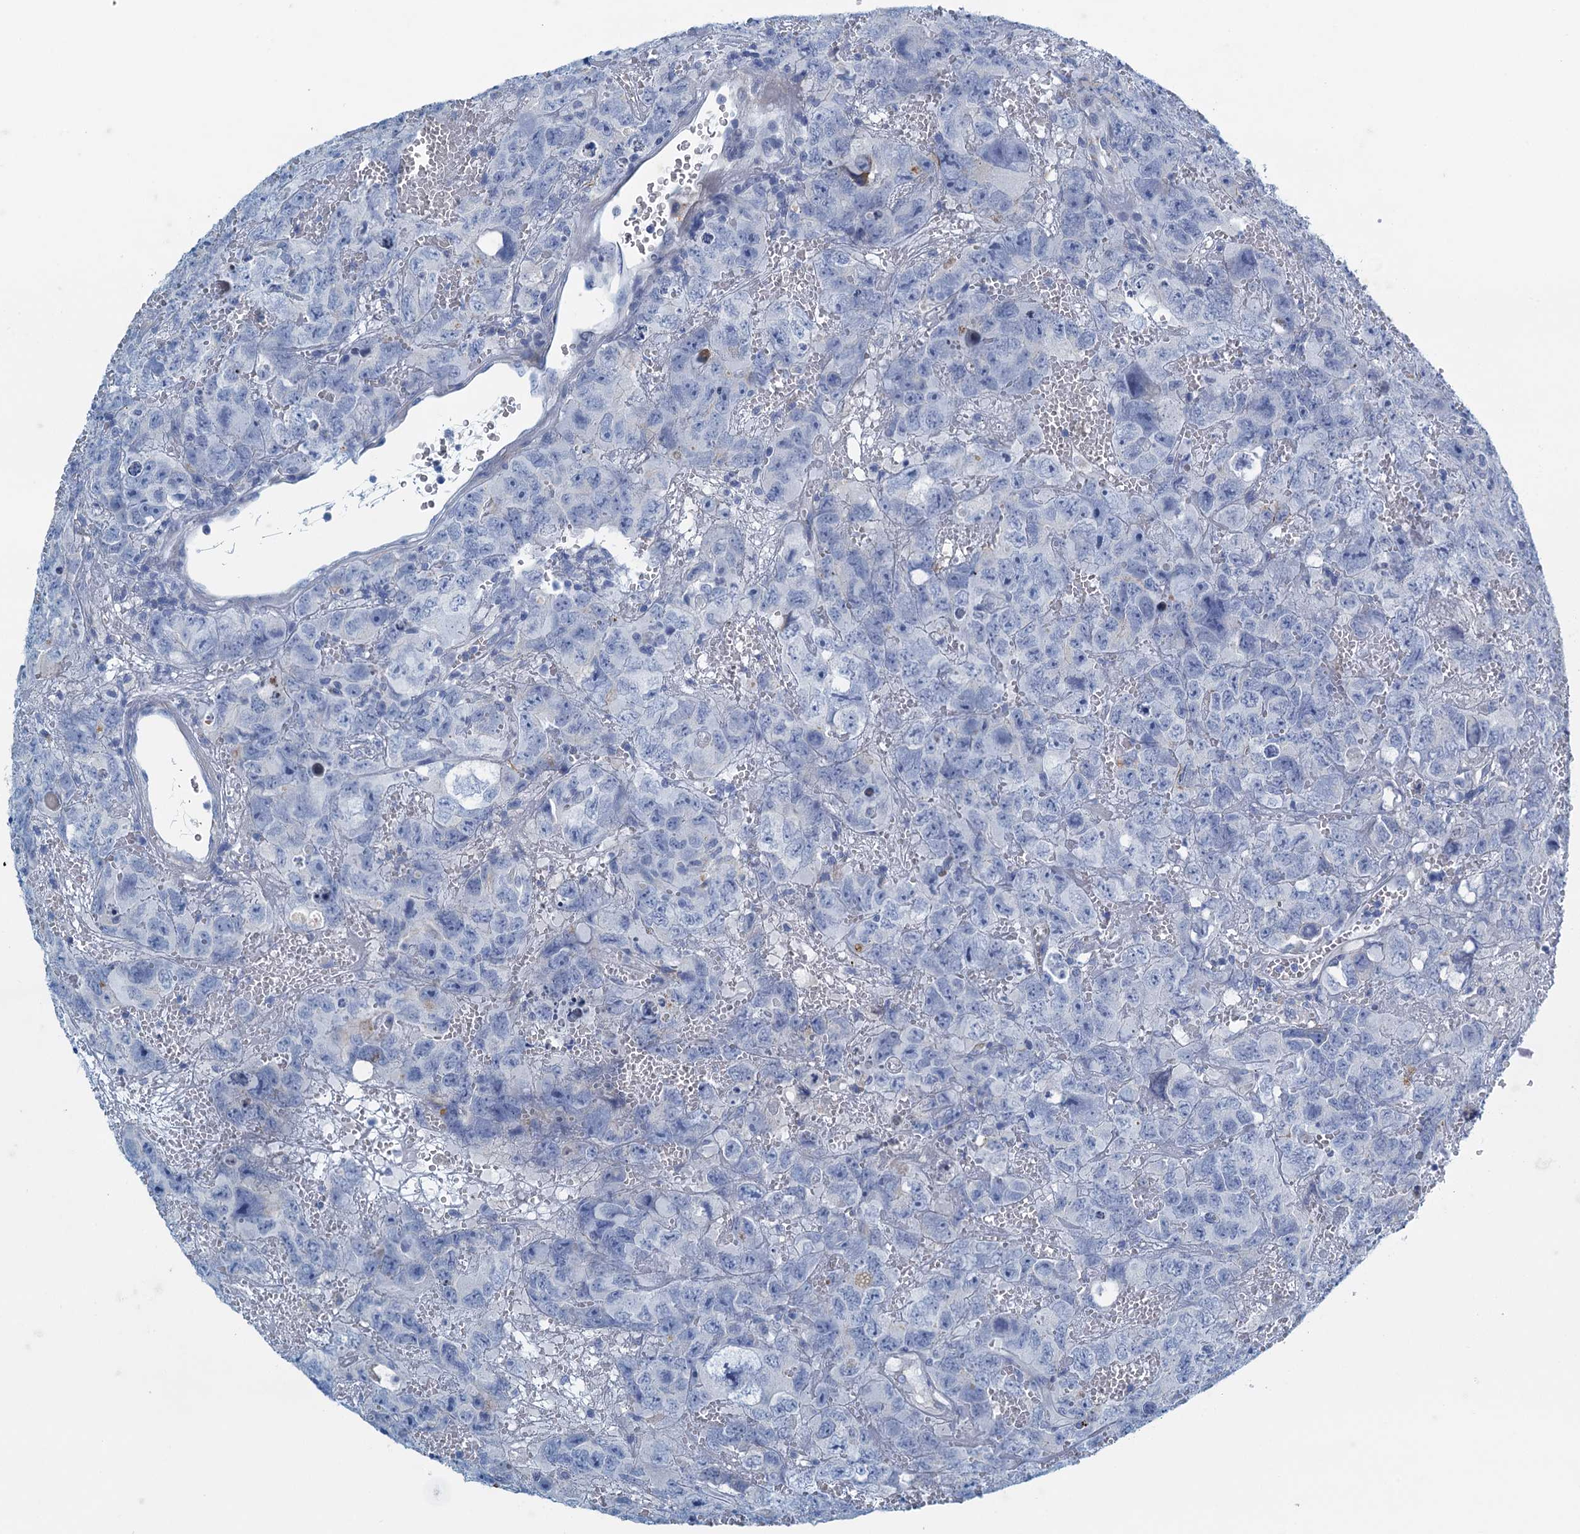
{"staining": {"intensity": "negative", "quantity": "none", "location": "none"}, "tissue": "testis cancer", "cell_type": "Tumor cells", "image_type": "cancer", "snomed": [{"axis": "morphology", "description": "Carcinoma, Embryonal, NOS"}, {"axis": "topography", "description": "Testis"}], "caption": "The micrograph demonstrates no significant staining in tumor cells of testis embryonal carcinoma.", "gene": "C10orf88", "patient": {"sex": "male", "age": 45}}